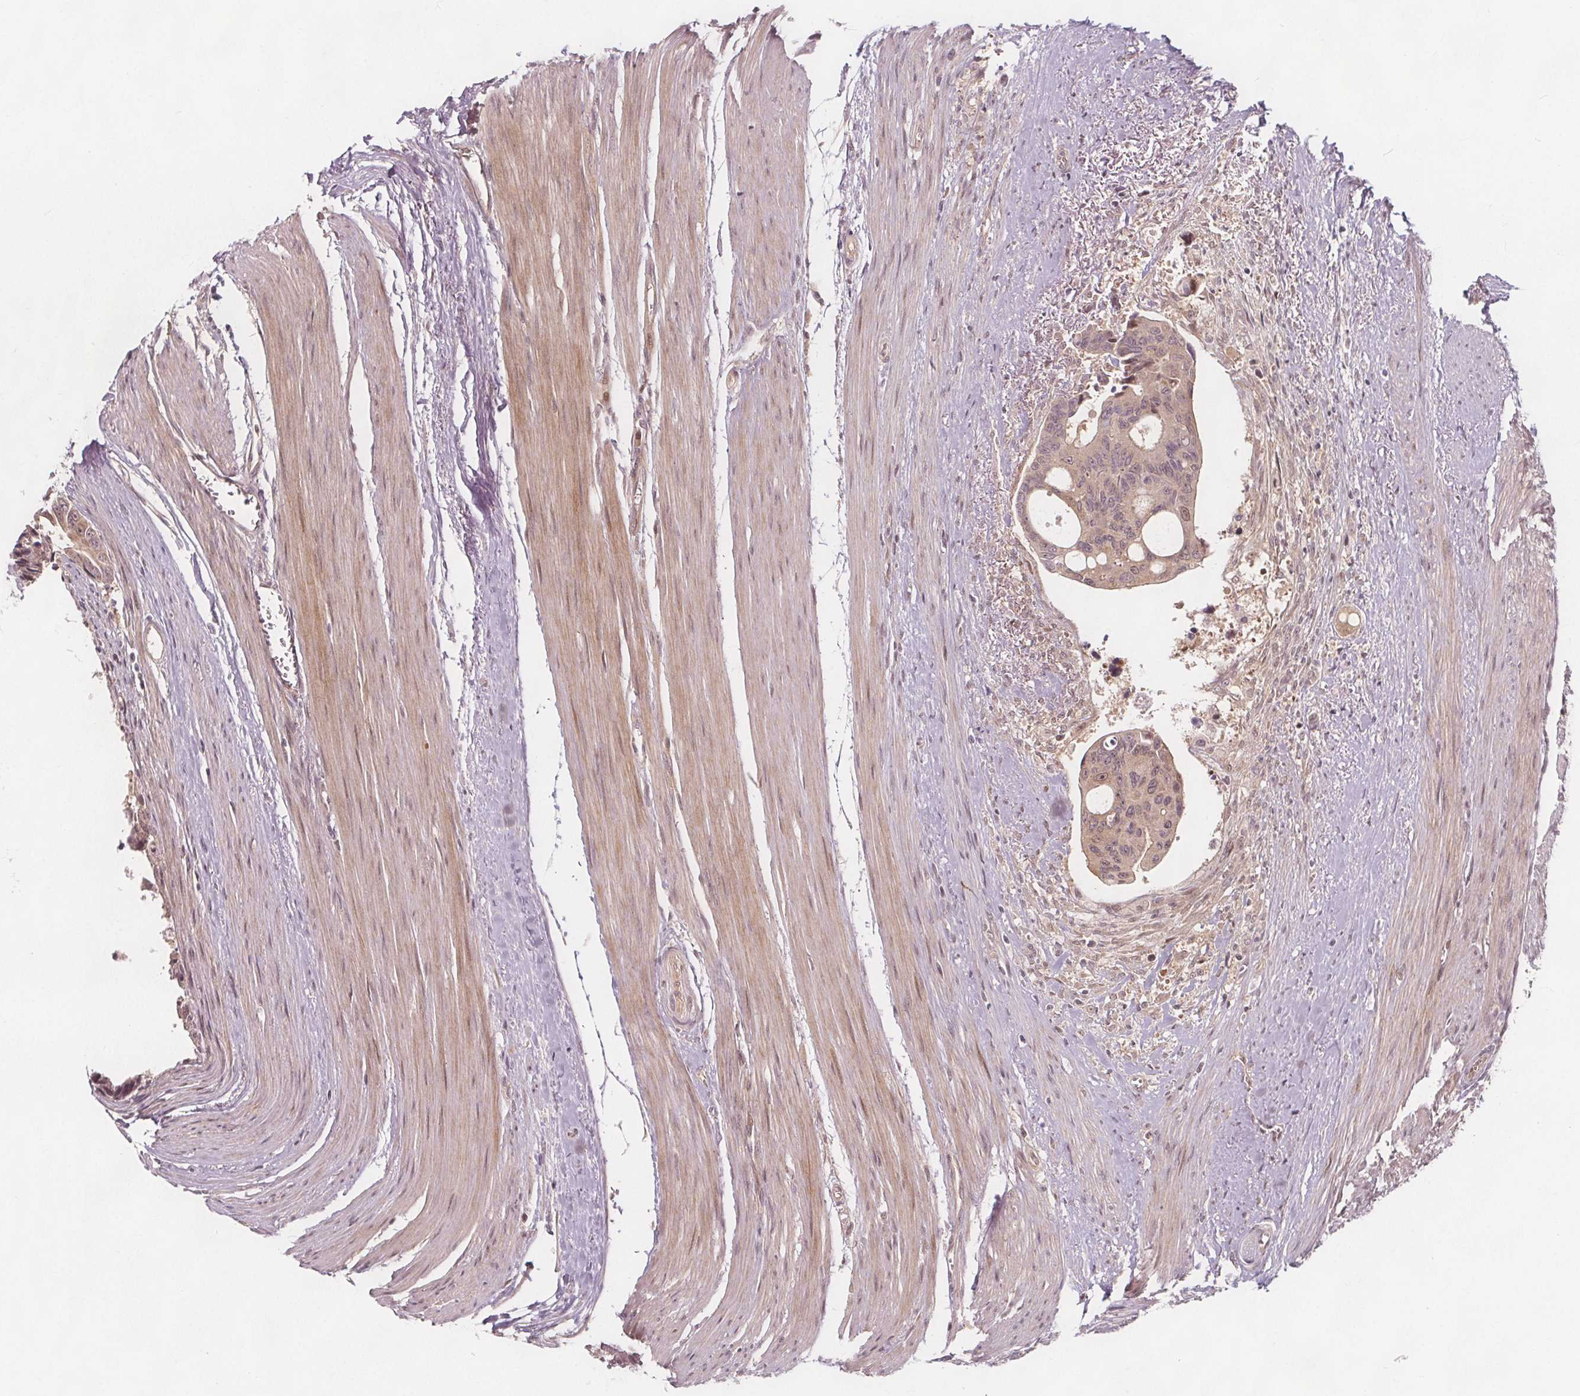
{"staining": {"intensity": "weak", "quantity": ">75%", "location": "cytoplasmic/membranous,nuclear"}, "tissue": "colorectal cancer", "cell_type": "Tumor cells", "image_type": "cancer", "snomed": [{"axis": "morphology", "description": "Adenocarcinoma, NOS"}, {"axis": "topography", "description": "Rectum"}], "caption": "Colorectal adenocarcinoma stained with IHC shows weak cytoplasmic/membranous and nuclear positivity in about >75% of tumor cells.", "gene": "AKT1S1", "patient": {"sex": "male", "age": 76}}